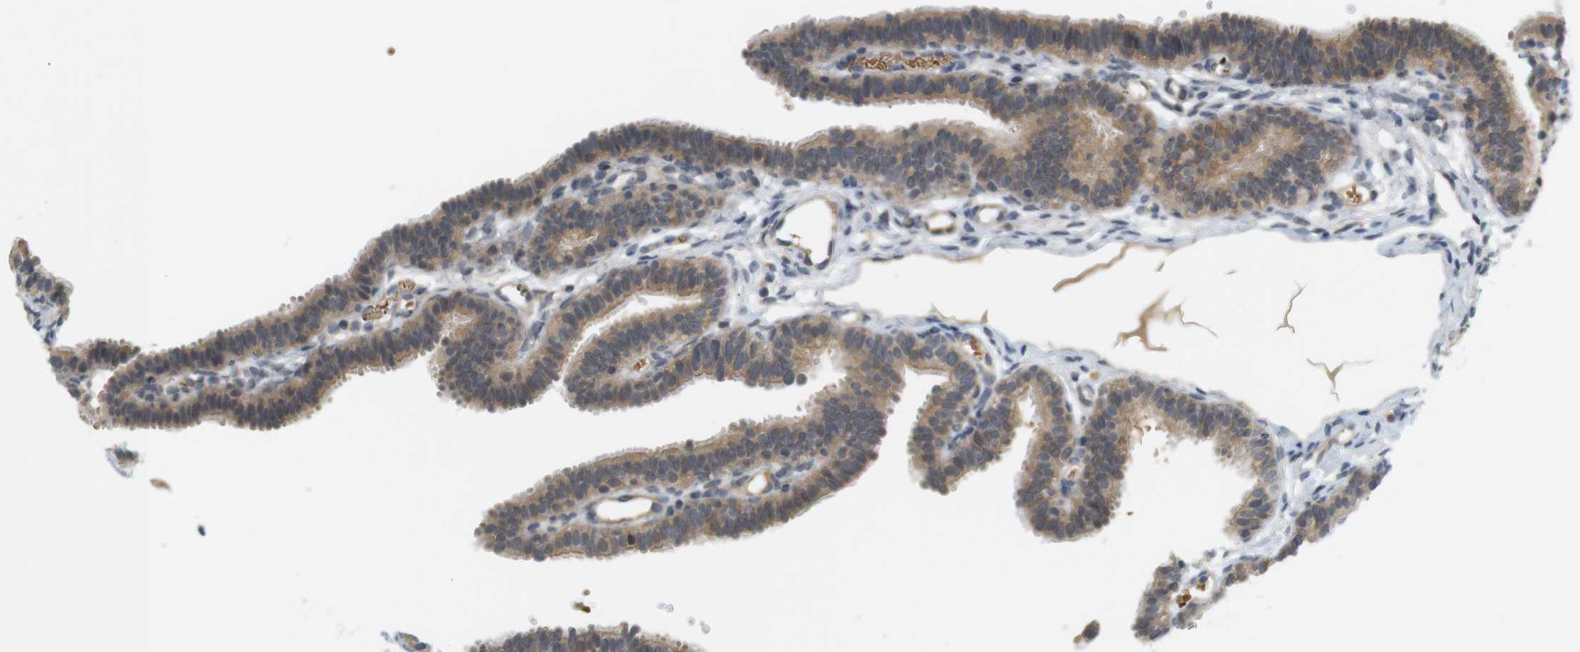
{"staining": {"intensity": "moderate", "quantity": ">75%", "location": "cytoplasmic/membranous"}, "tissue": "fallopian tube", "cell_type": "Glandular cells", "image_type": "normal", "snomed": [{"axis": "morphology", "description": "Normal tissue, NOS"}, {"axis": "morphology", "description": "Dermoid, NOS"}, {"axis": "topography", "description": "Fallopian tube"}], "caption": "A medium amount of moderate cytoplasmic/membranous staining is seen in approximately >75% of glandular cells in unremarkable fallopian tube.", "gene": "SOCS6", "patient": {"sex": "female", "age": 33}}